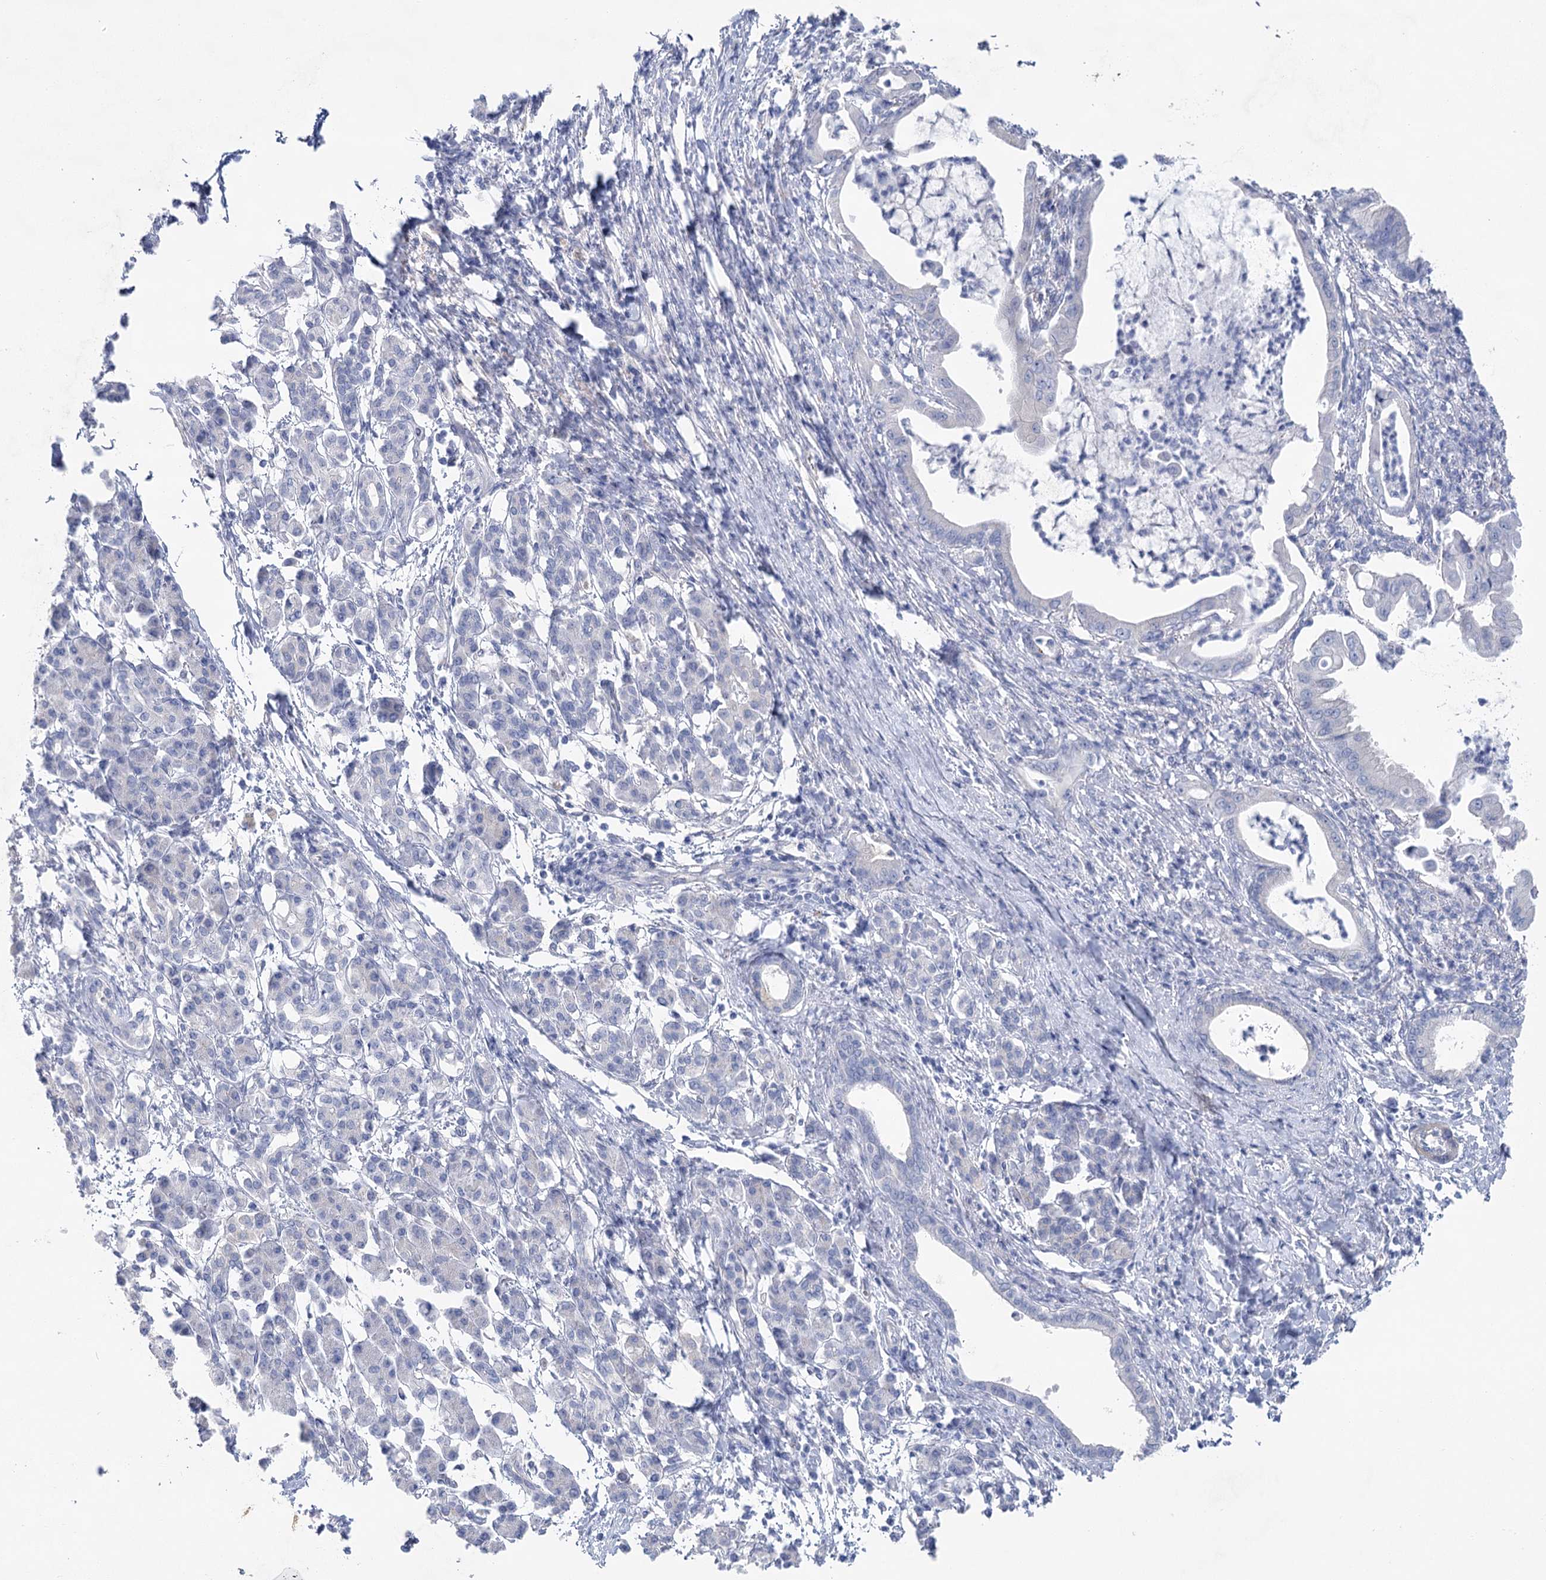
{"staining": {"intensity": "negative", "quantity": "none", "location": "none"}, "tissue": "pancreatic cancer", "cell_type": "Tumor cells", "image_type": "cancer", "snomed": [{"axis": "morphology", "description": "Adenocarcinoma, NOS"}, {"axis": "topography", "description": "Pancreas"}], "caption": "An immunohistochemistry (IHC) photomicrograph of pancreatic cancer (adenocarcinoma) is shown. There is no staining in tumor cells of pancreatic cancer (adenocarcinoma).", "gene": "CCDC88A", "patient": {"sex": "female", "age": 55}}